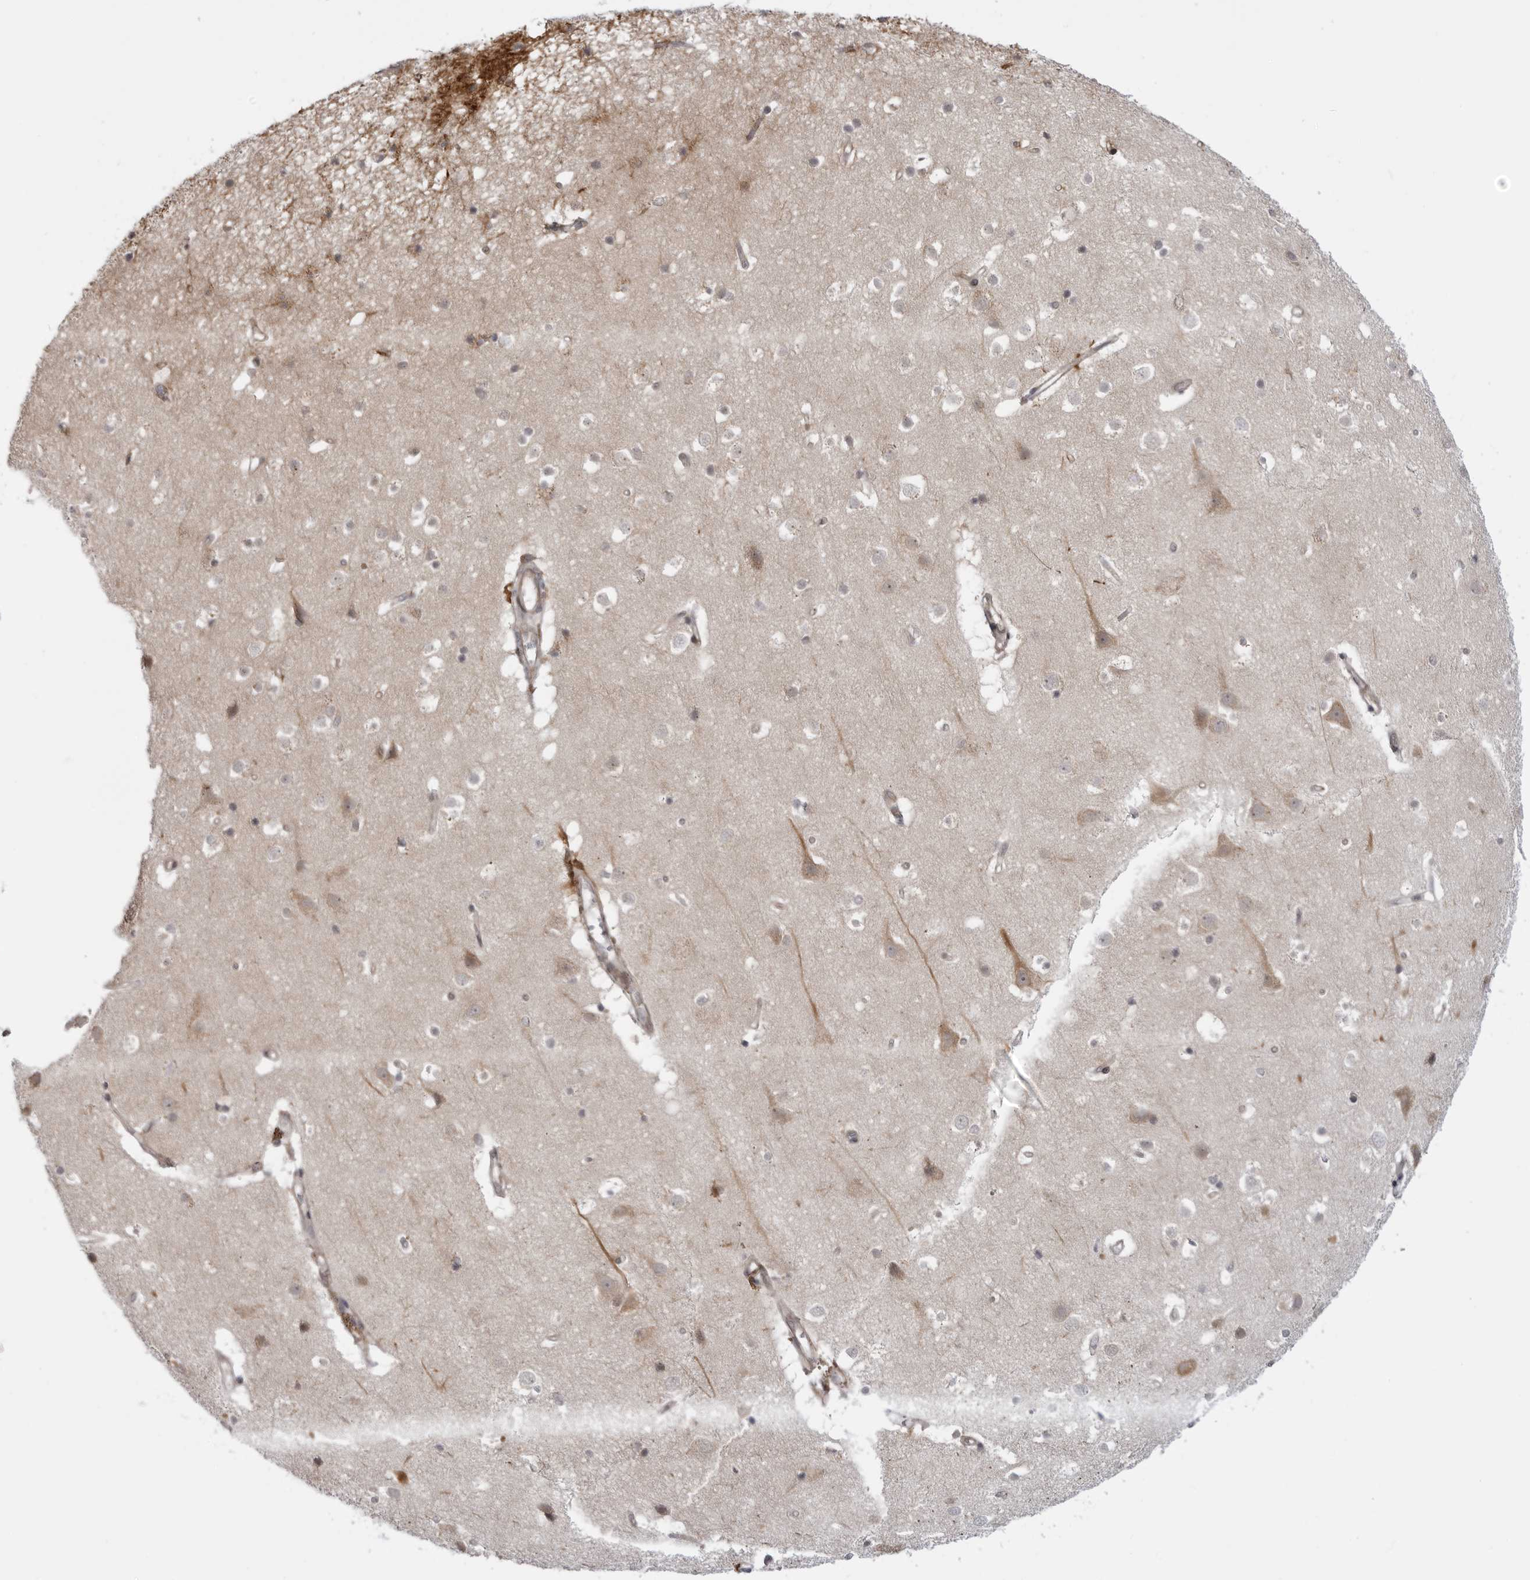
{"staining": {"intensity": "moderate", "quantity": ">75%", "location": "cytoplasmic/membranous"}, "tissue": "cerebral cortex", "cell_type": "Endothelial cells", "image_type": "normal", "snomed": [{"axis": "morphology", "description": "Normal tissue, NOS"}, {"axis": "topography", "description": "Cerebral cortex"}], "caption": "IHC (DAB (3,3'-diaminobenzidine)) staining of normal cerebral cortex demonstrates moderate cytoplasmic/membranous protein expression in about >75% of endothelial cells.", "gene": "LRRC45", "patient": {"sex": "male", "age": 54}}